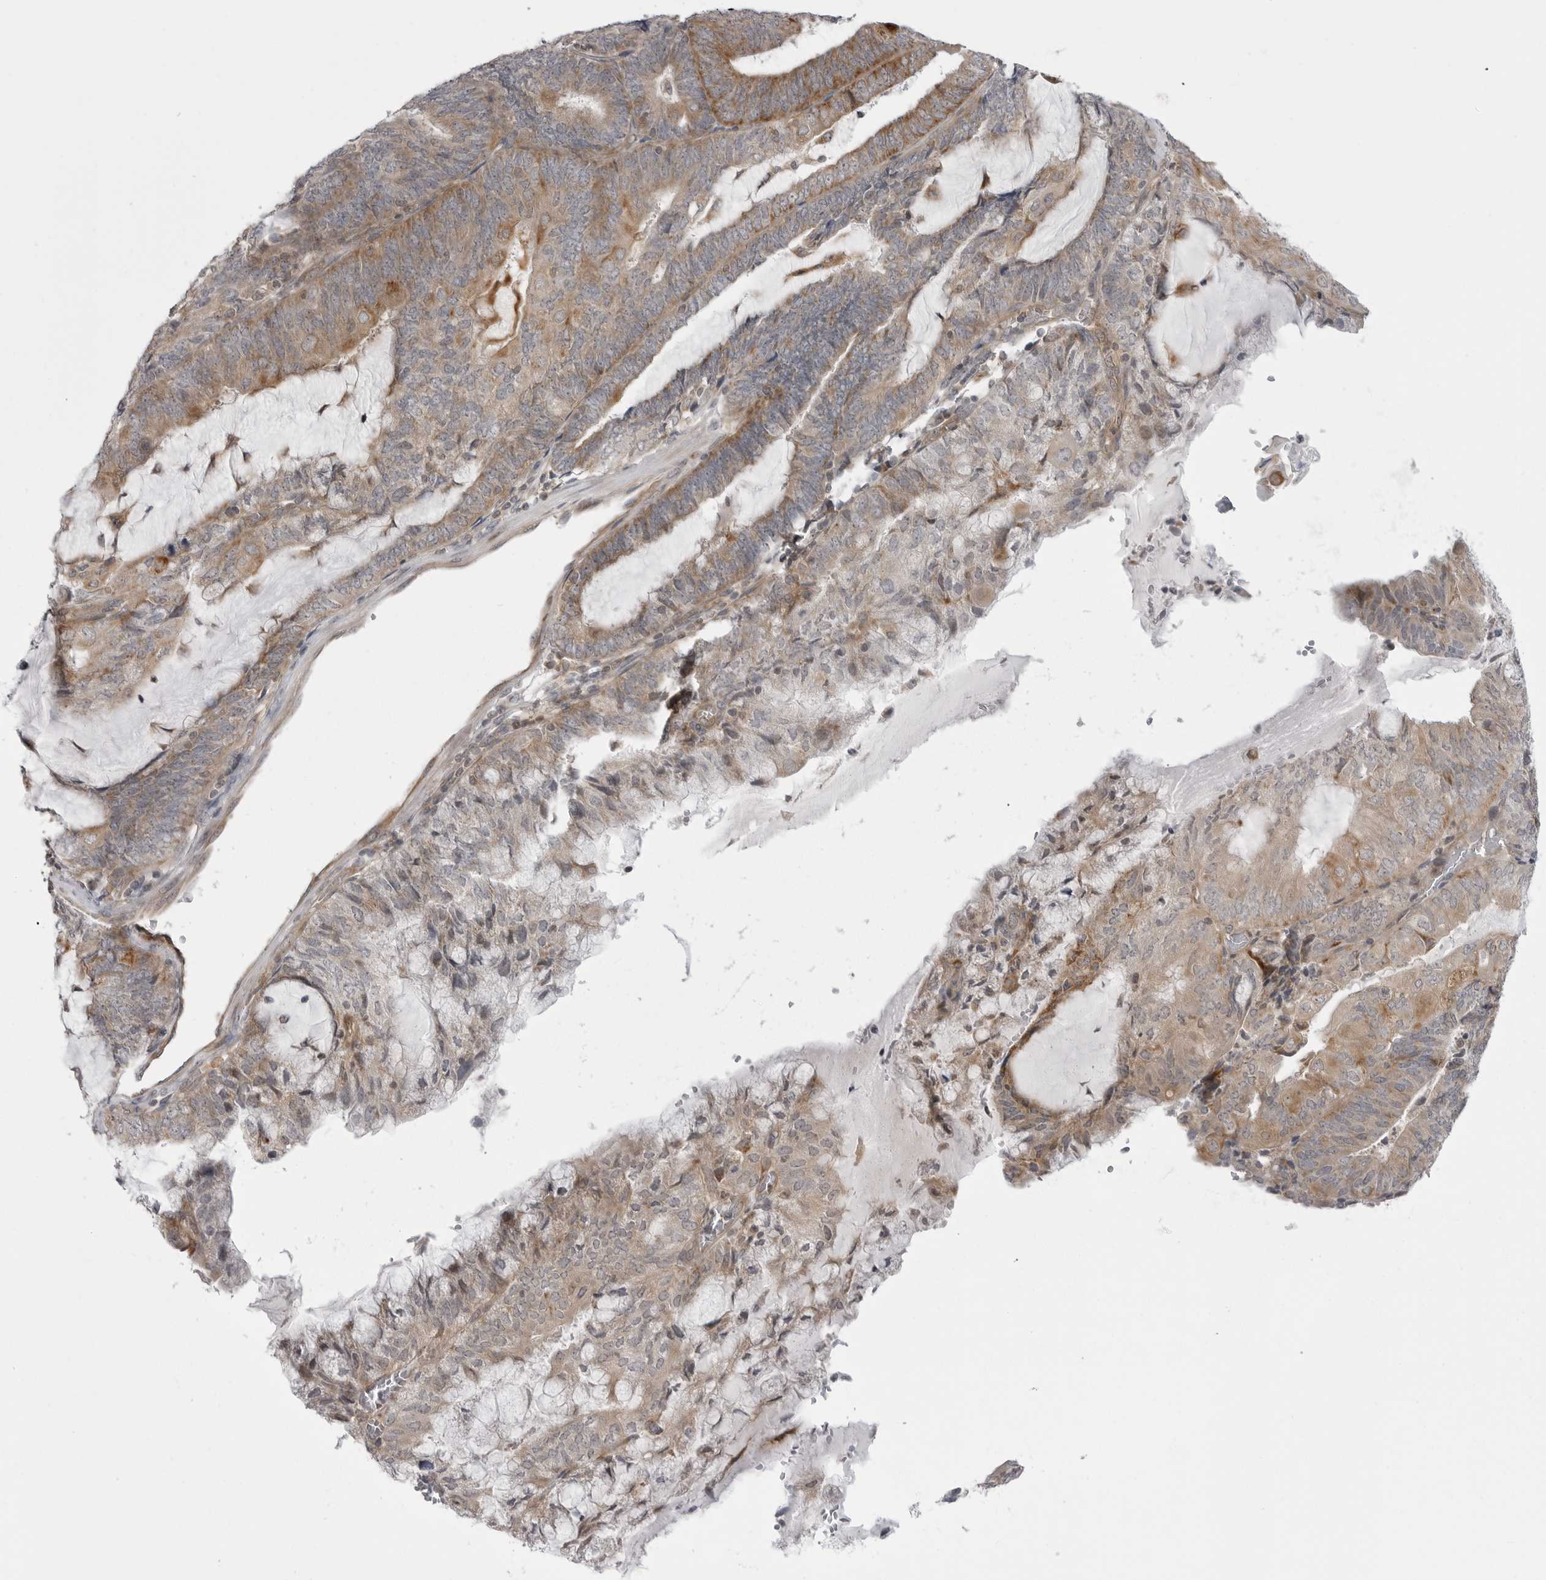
{"staining": {"intensity": "moderate", "quantity": ">75%", "location": "cytoplasmic/membranous"}, "tissue": "endometrial cancer", "cell_type": "Tumor cells", "image_type": "cancer", "snomed": [{"axis": "morphology", "description": "Adenocarcinoma, NOS"}, {"axis": "topography", "description": "Endometrium"}], "caption": "Human endometrial cancer (adenocarcinoma) stained with a protein marker reveals moderate staining in tumor cells.", "gene": "CCDC18", "patient": {"sex": "female", "age": 81}}